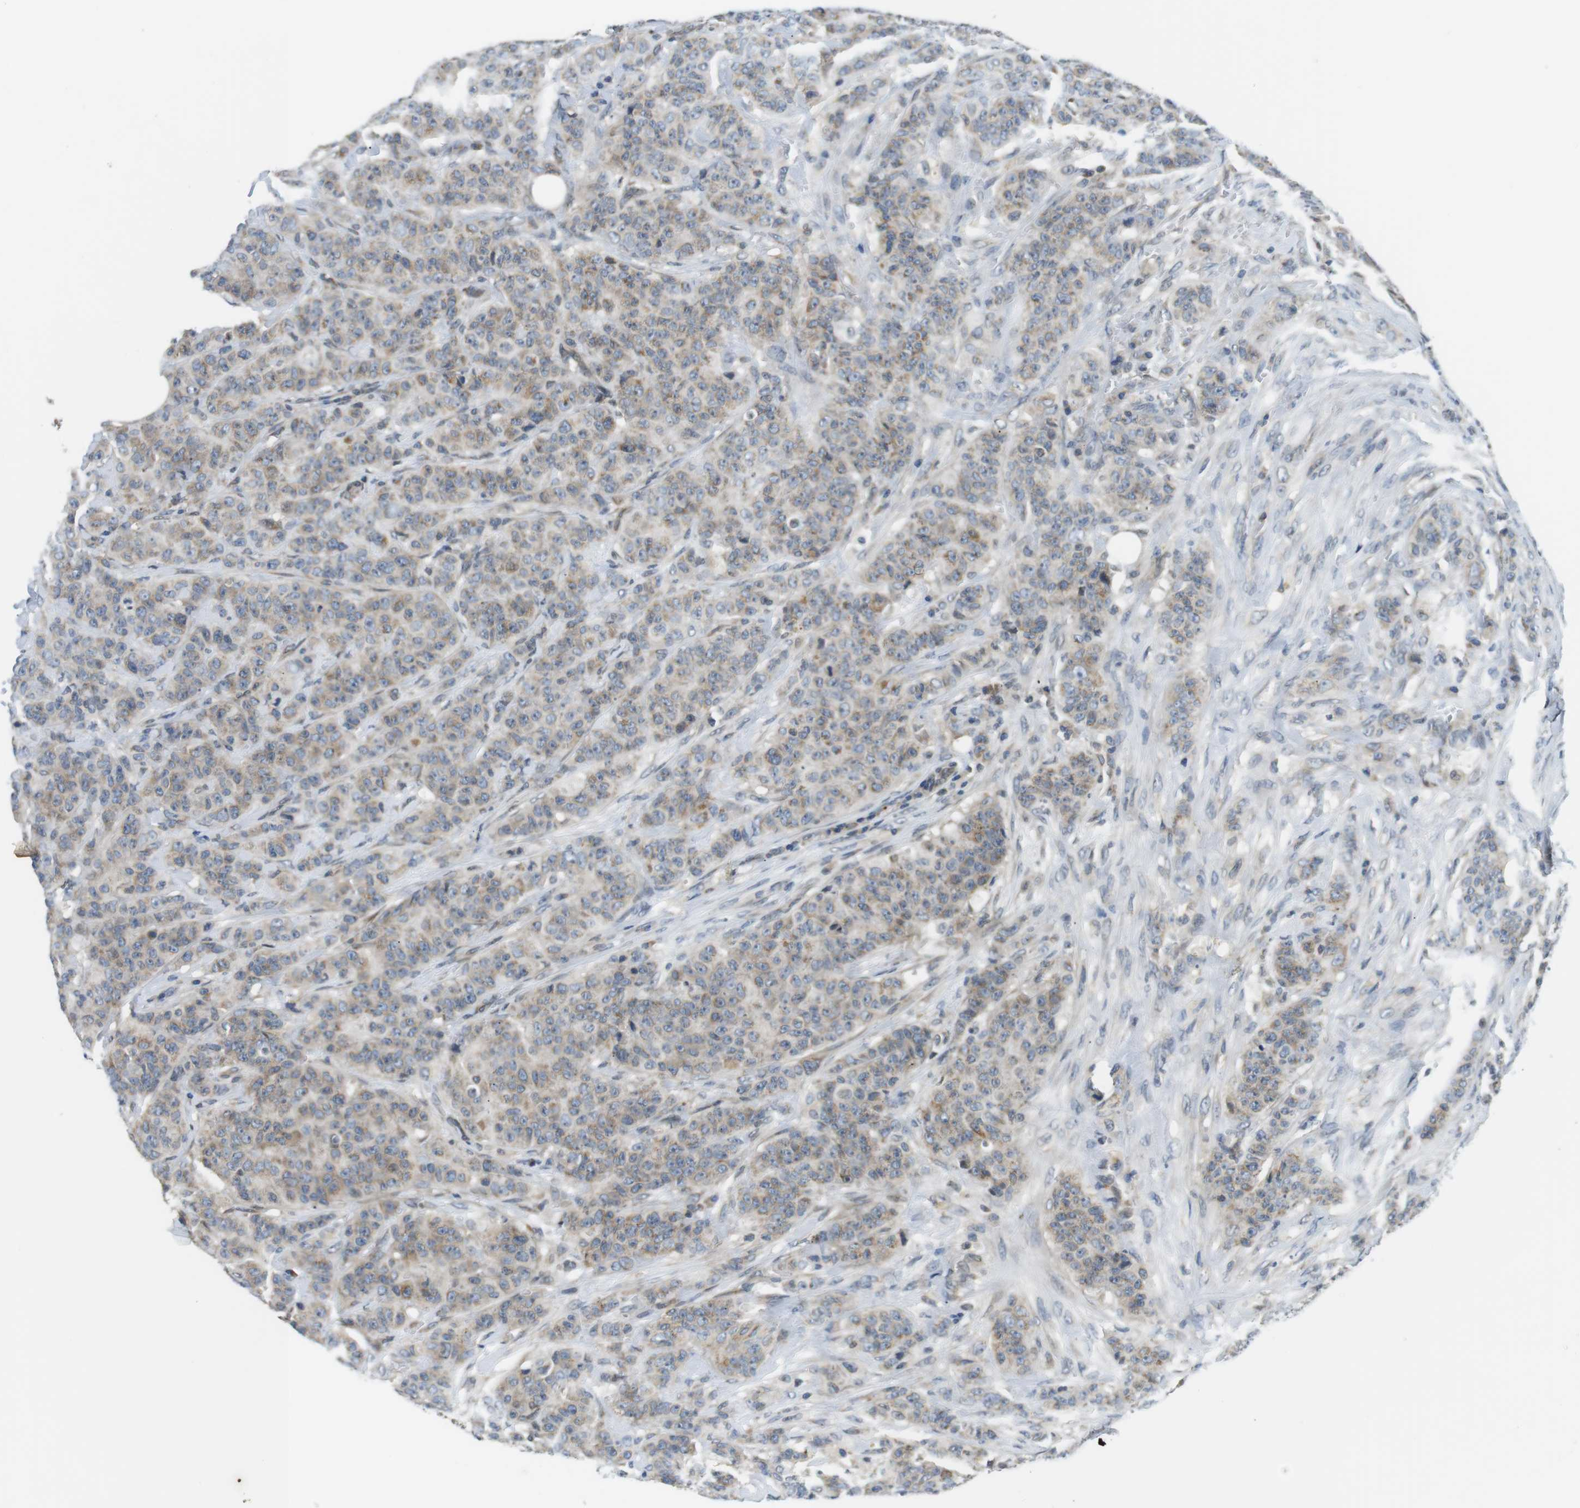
{"staining": {"intensity": "weak", "quantity": "<25%", "location": "cytoplasmic/membranous"}, "tissue": "breast cancer", "cell_type": "Tumor cells", "image_type": "cancer", "snomed": [{"axis": "morphology", "description": "Normal tissue, NOS"}, {"axis": "morphology", "description": "Duct carcinoma"}, {"axis": "topography", "description": "Breast"}], "caption": "High power microscopy histopathology image of an IHC photomicrograph of breast cancer (infiltrating ductal carcinoma), revealing no significant positivity in tumor cells.", "gene": "TMX4", "patient": {"sex": "female", "age": 40}}